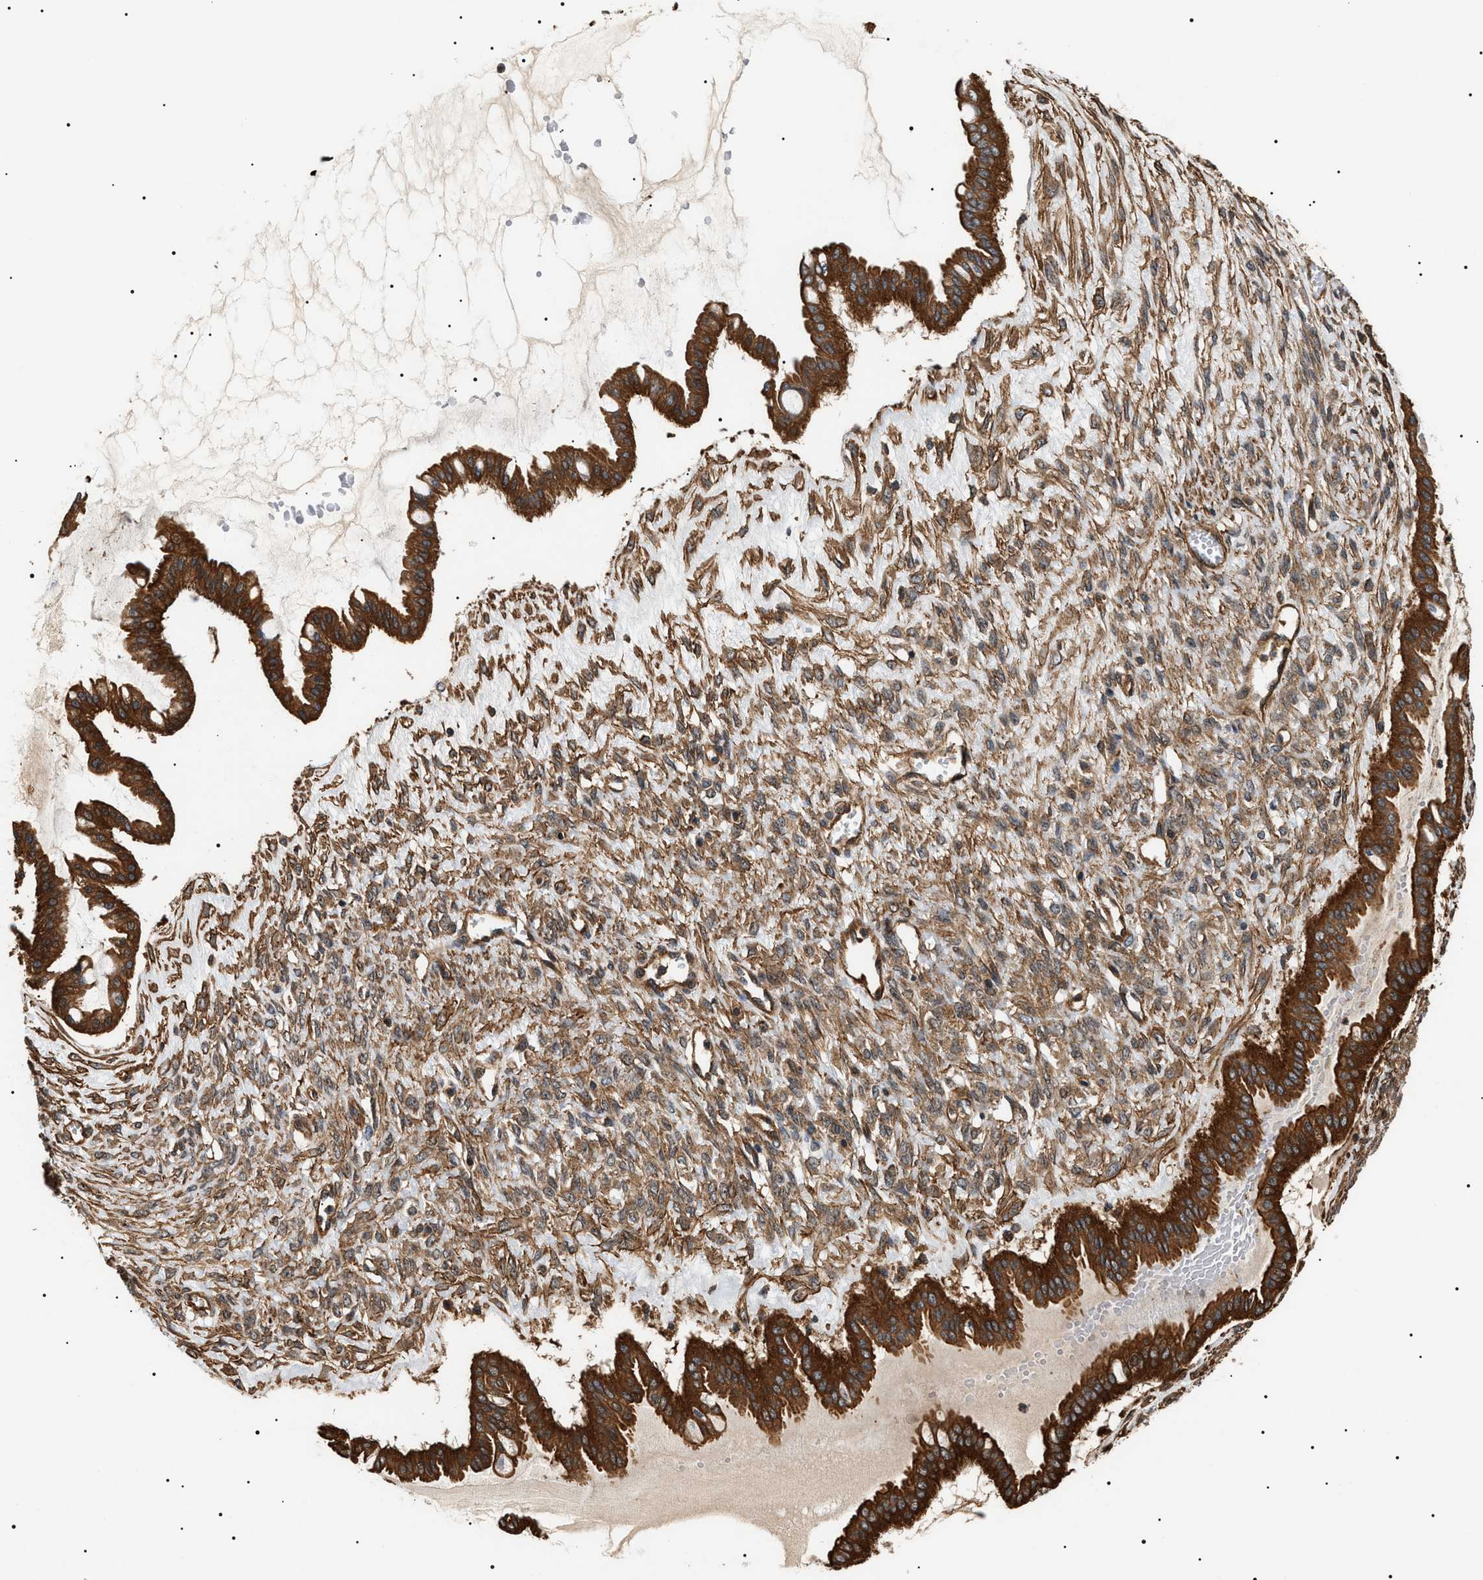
{"staining": {"intensity": "strong", "quantity": ">75%", "location": "cytoplasmic/membranous"}, "tissue": "ovarian cancer", "cell_type": "Tumor cells", "image_type": "cancer", "snomed": [{"axis": "morphology", "description": "Cystadenocarcinoma, mucinous, NOS"}, {"axis": "topography", "description": "Ovary"}], "caption": "Protein staining shows strong cytoplasmic/membranous expression in about >75% of tumor cells in ovarian mucinous cystadenocarcinoma.", "gene": "SH3GLB2", "patient": {"sex": "female", "age": 73}}